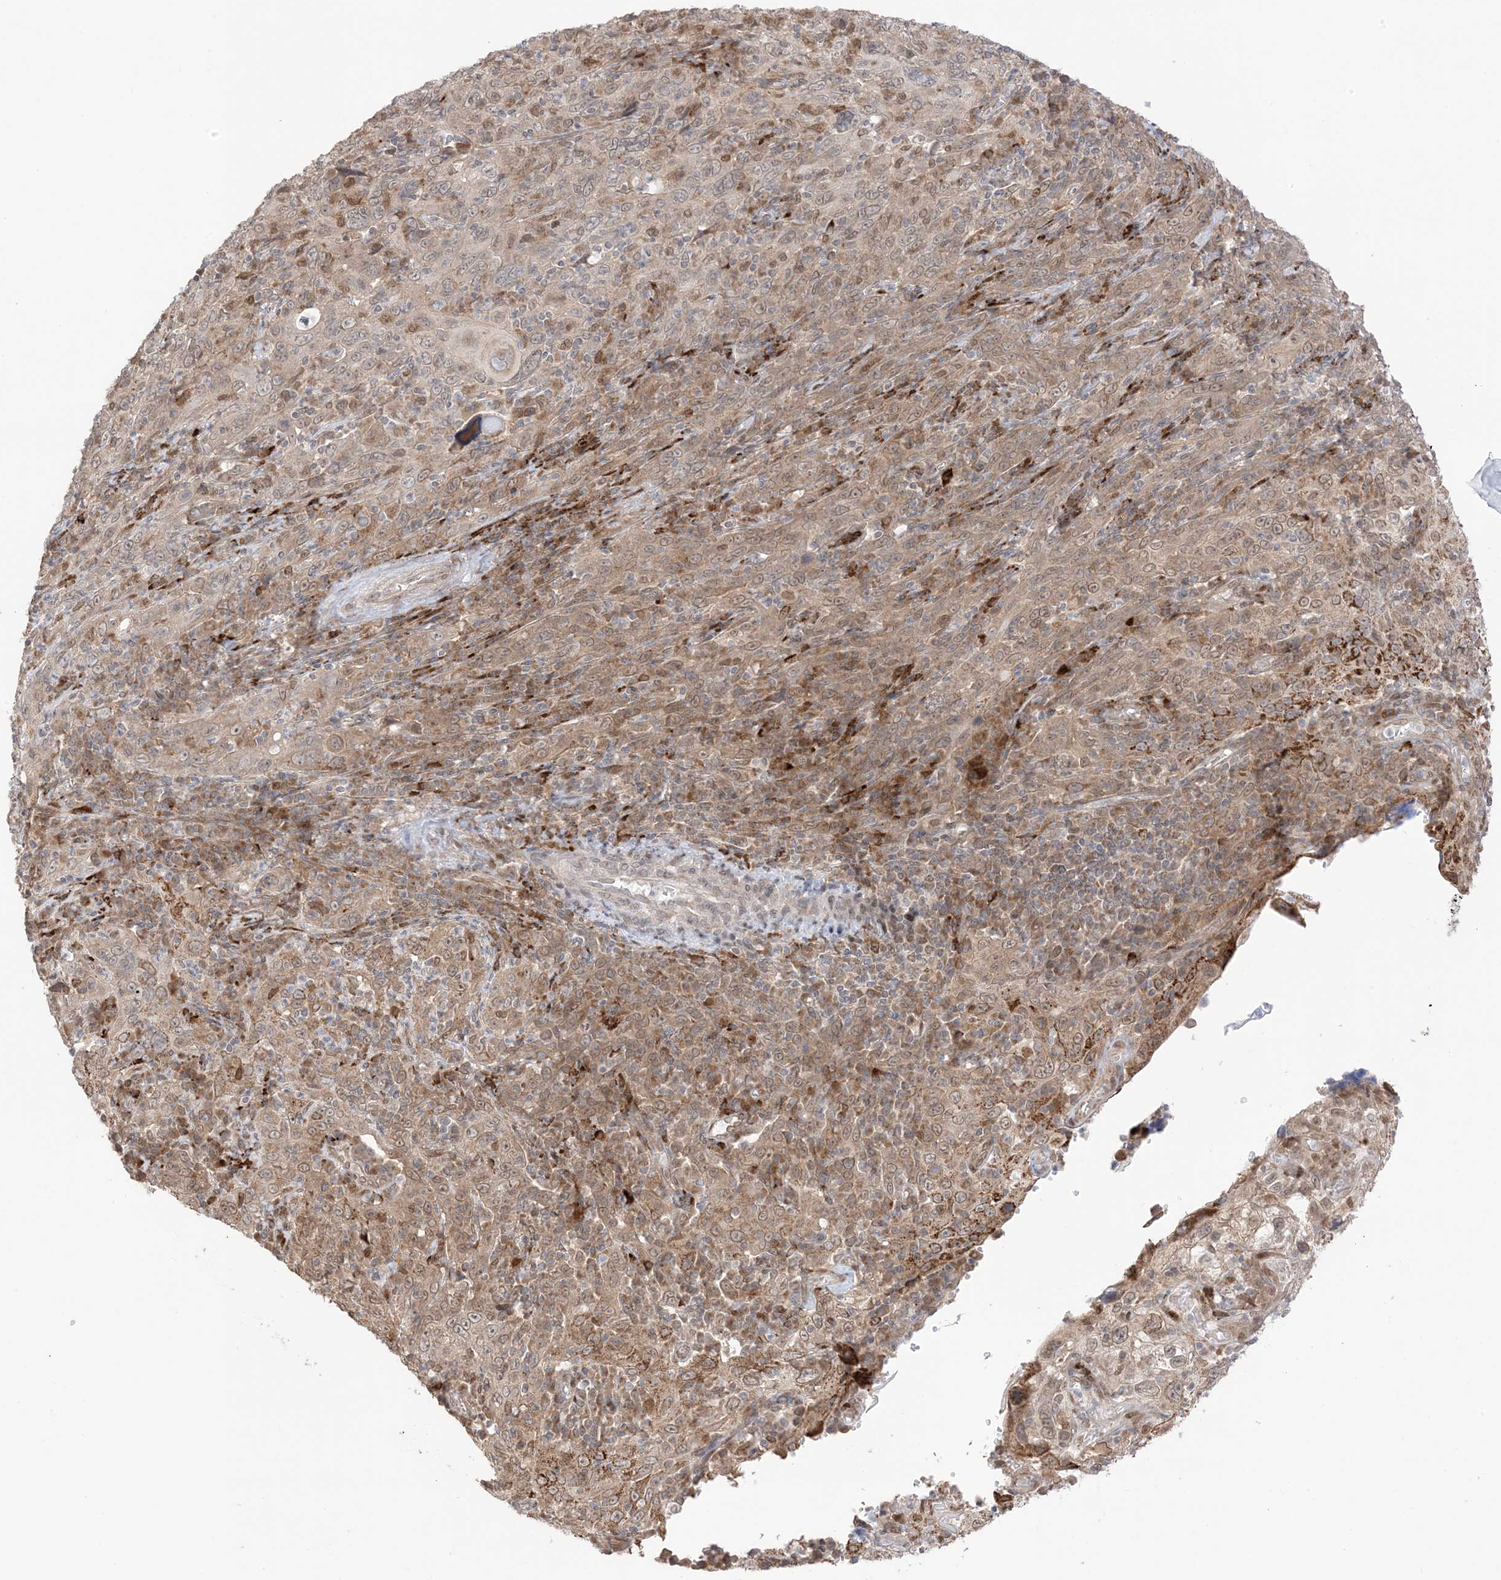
{"staining": {"intensity": "moderate", "quantity": ">75%", "location": "cytoplasmic/membranous,nuclear"}, "tissue": "cervical cancer", "cell_type": "Tumor cells", "image_type": "cancer", "snomed": [{"axis": "morphology", "description": "Squamous cell carcinoma, NOS"}, {"axis": "topography", "description": "Cervix"}], "caption": "The micrograph displays staining of squamous cell carcinoma (cervical), revealing moderate cytoplasmic/membranous and nuclear protein positivity (brown color) within tumor cells.", "gene": "UBE2E2", "patient": {"sex": "female", "age": 46}}